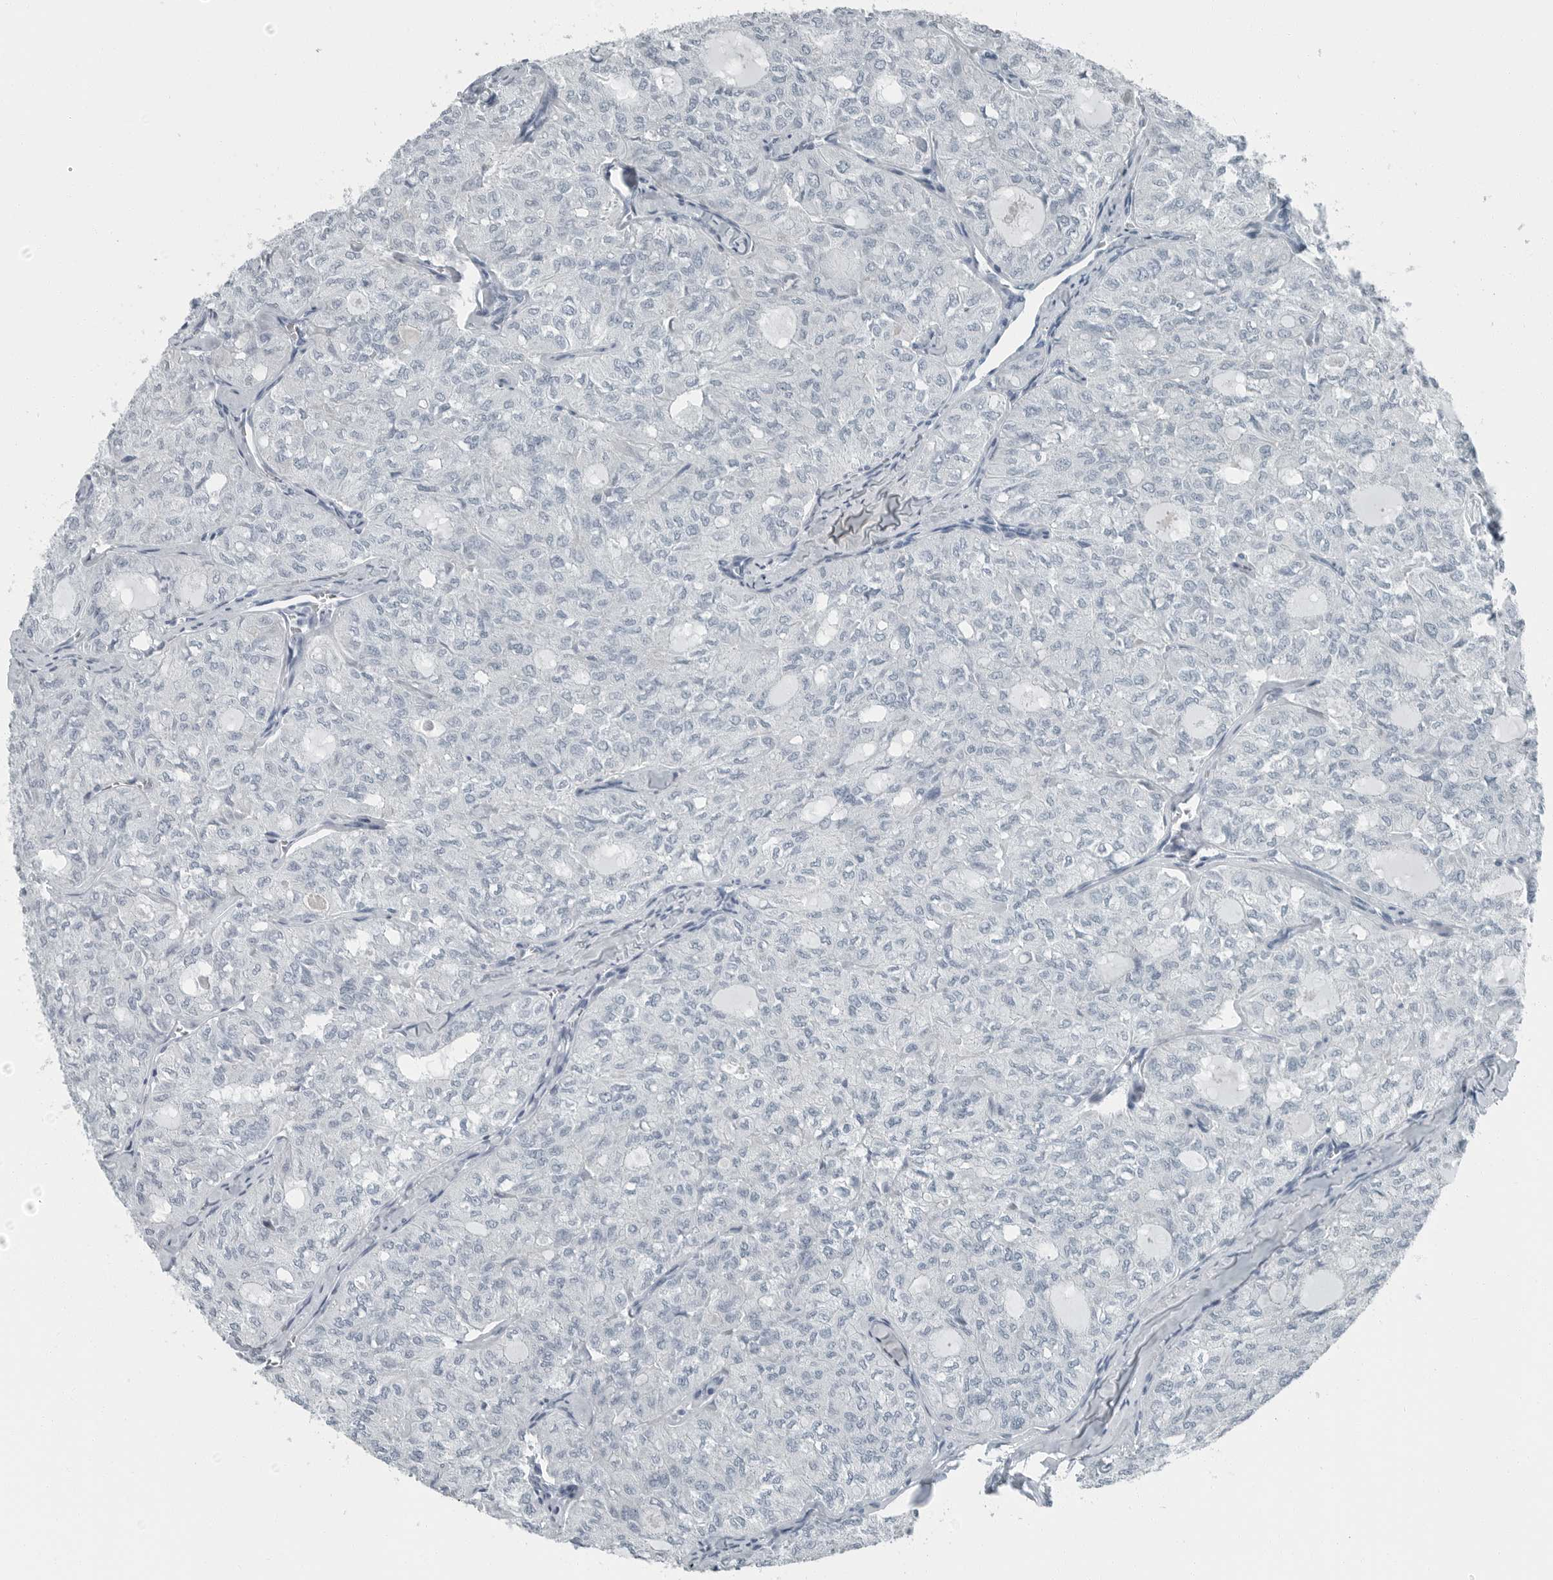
{"staining": {"intensity": "negative", "quantity": "none", "location": "none"}, "tissue": "thyroid cancer", "cell_type": "Tumor cells", "image_type": "cancer", "snomed": [{"axis": "morphology", "description": "Follicular adenoma carcinoma, NOS"}, {"axis": "topography", "description": "Thyroid gland"}], "caption": "Protein analysis of thyroid cancer reveals no significant staining in tumor cells.", "gene": "ZPBP2", "patient": {"sex": "male", "age": 75}}